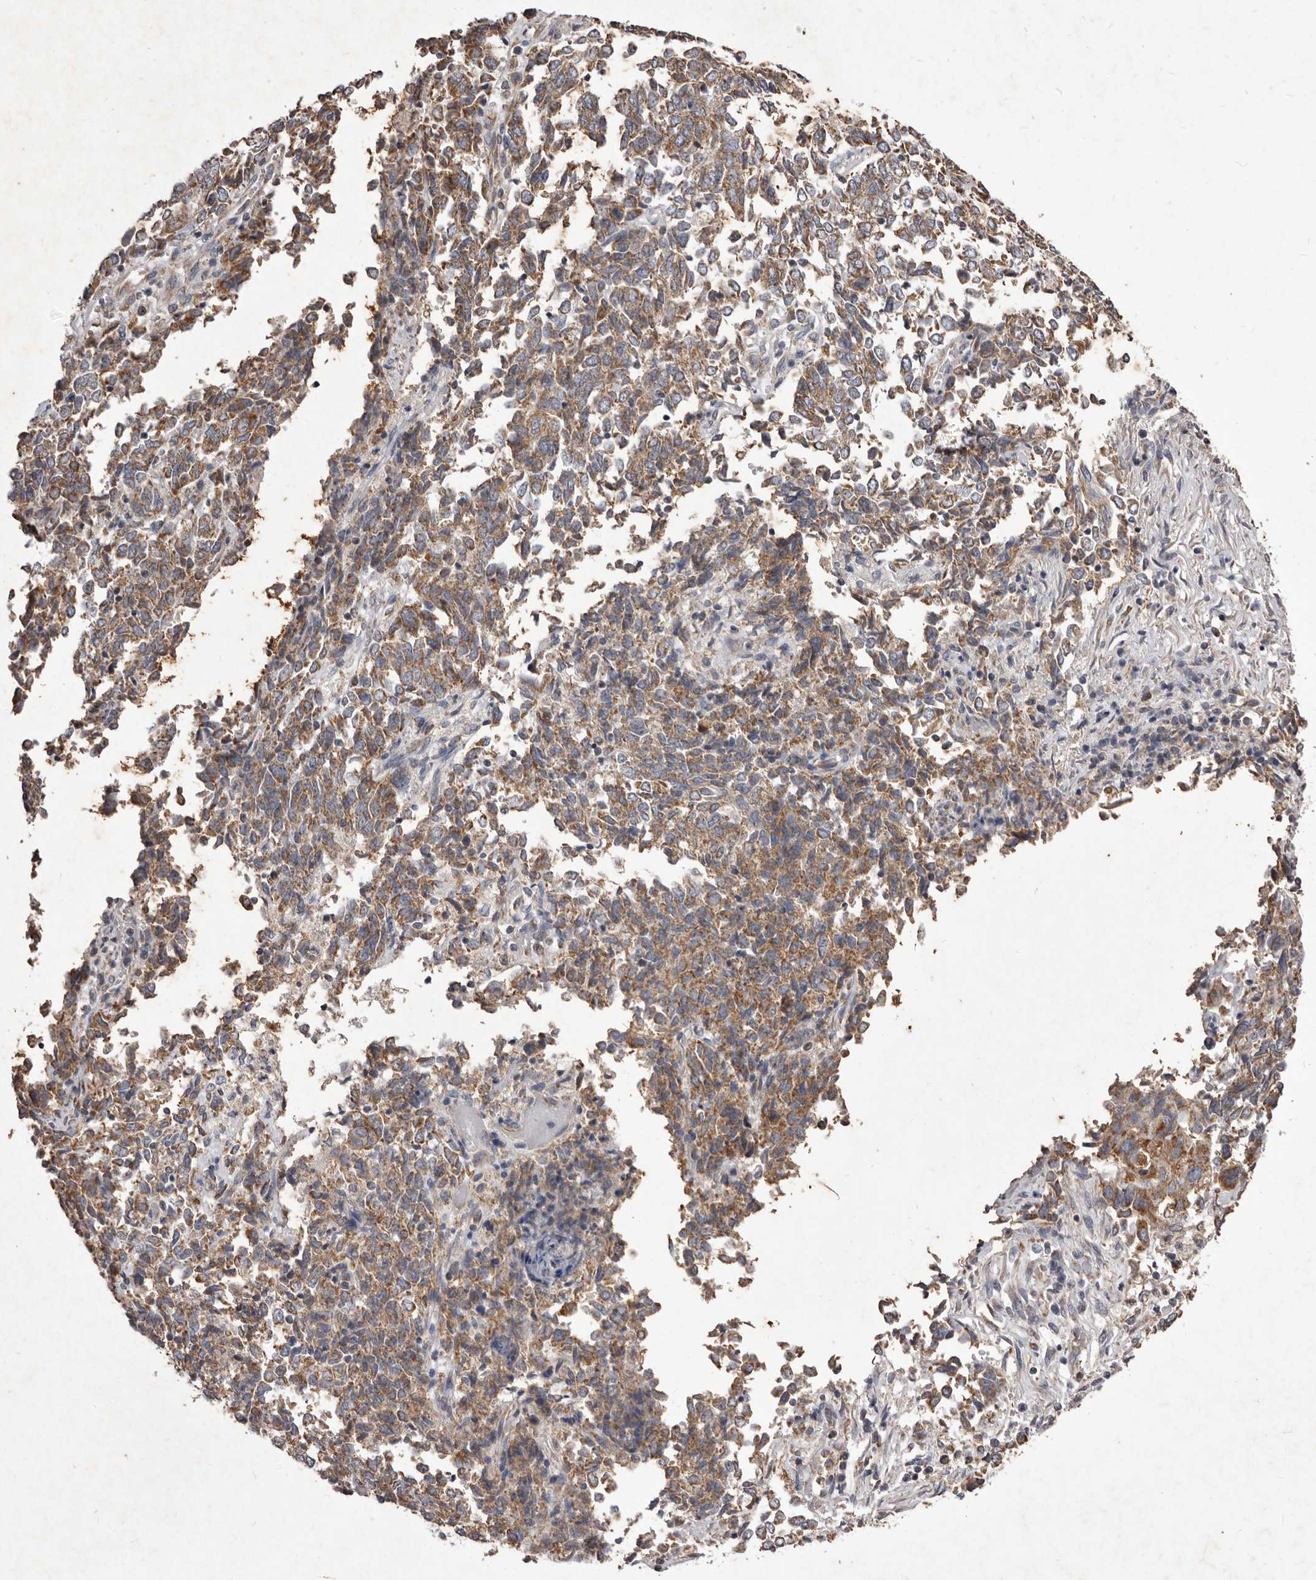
{"staining": {"intensity": "moderate", "quantity": ">75%", "location": "cytoplasmic/membranous"}, "tissue": "endometrial cancer", "cell_type": "Tumor cells", "image_type": "cancer", "snomed": [{"axis": "morphology", "description": "Adenocarcinoma, NOS"}, {"axis": "topography", "description": "Endometrium"}], "caption": "Tumor cells show moderate cytoplasmic/membranous expression in about >75% of cells in adenocarcinoma (endometrial). The staining was performed using DAB to visualize the protein expression in brown, while the nuclei were stained in blue with hematoxylin (Magnification: 20x).", "gene": "CXCL14", "patient": {"sex": "female", "age": 80}}